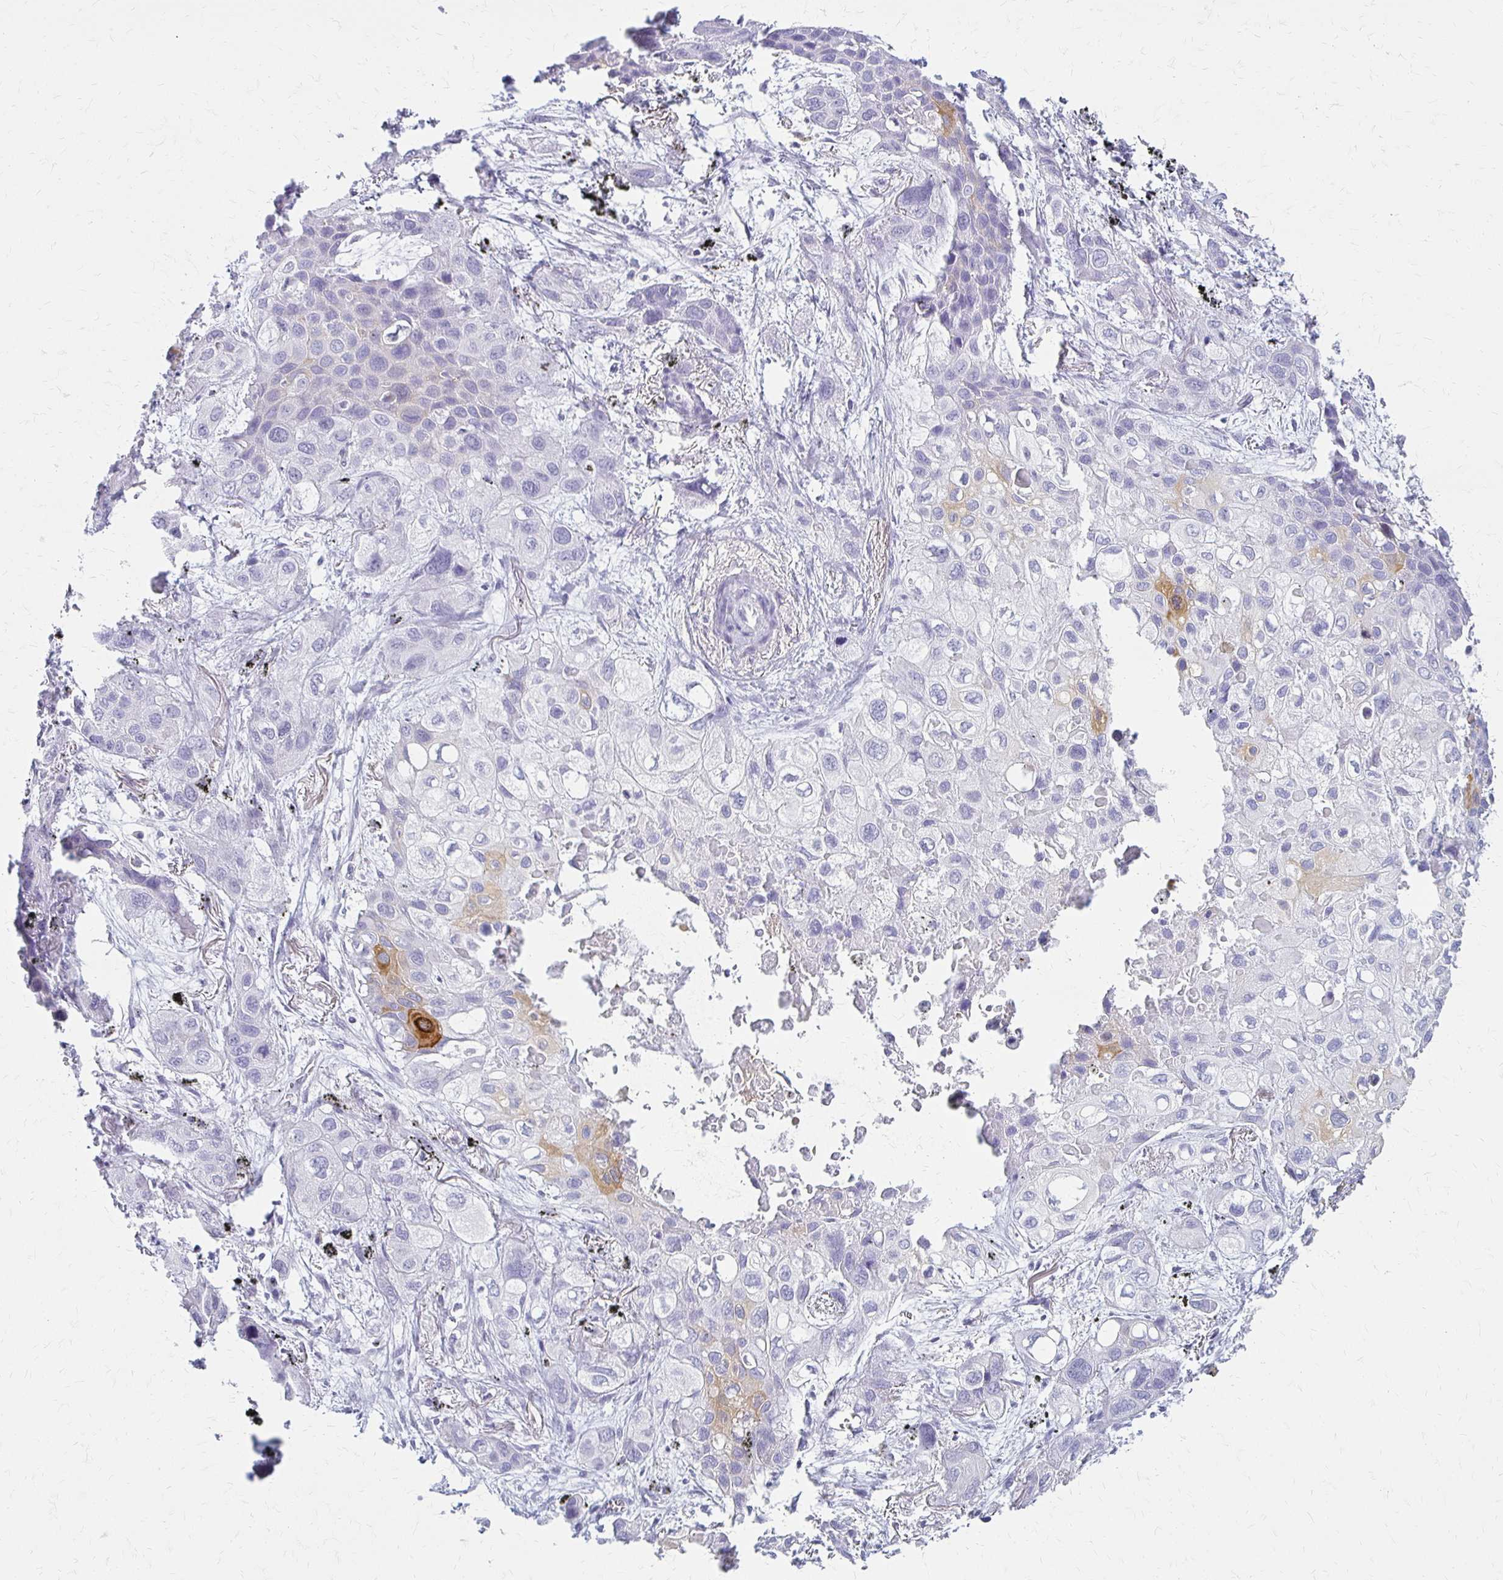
{"staining": {"intensity": "moderate", "quantity": "<25%", "location": "cytoplasmic/membranous"}, "tissue": "lung cancer", "cell_type": "Tumor cells", "image_type": "cancer", "snomed": [{"axis": "morphology", "description": "Squamous cell carcinoma, NOS"}, {"axis": "morphology", "description": "Squamous cell carcinoma, metastatic, NOS"}, {"axis": "topography", "description": "Lung"}], "caption": "Squamous cell carcinoma (lung) stained with immunohistochemistry demonstrates moderate cytoplasmic/membranous positivity in approximately <25% of tumor cells. The staining is performed using DAB brown chromogen to label protein expression. The nuclei are counter-stained blue using hematoxylin.", "gene": "IVL", "patient": {"sex": "male", "age": 59}}